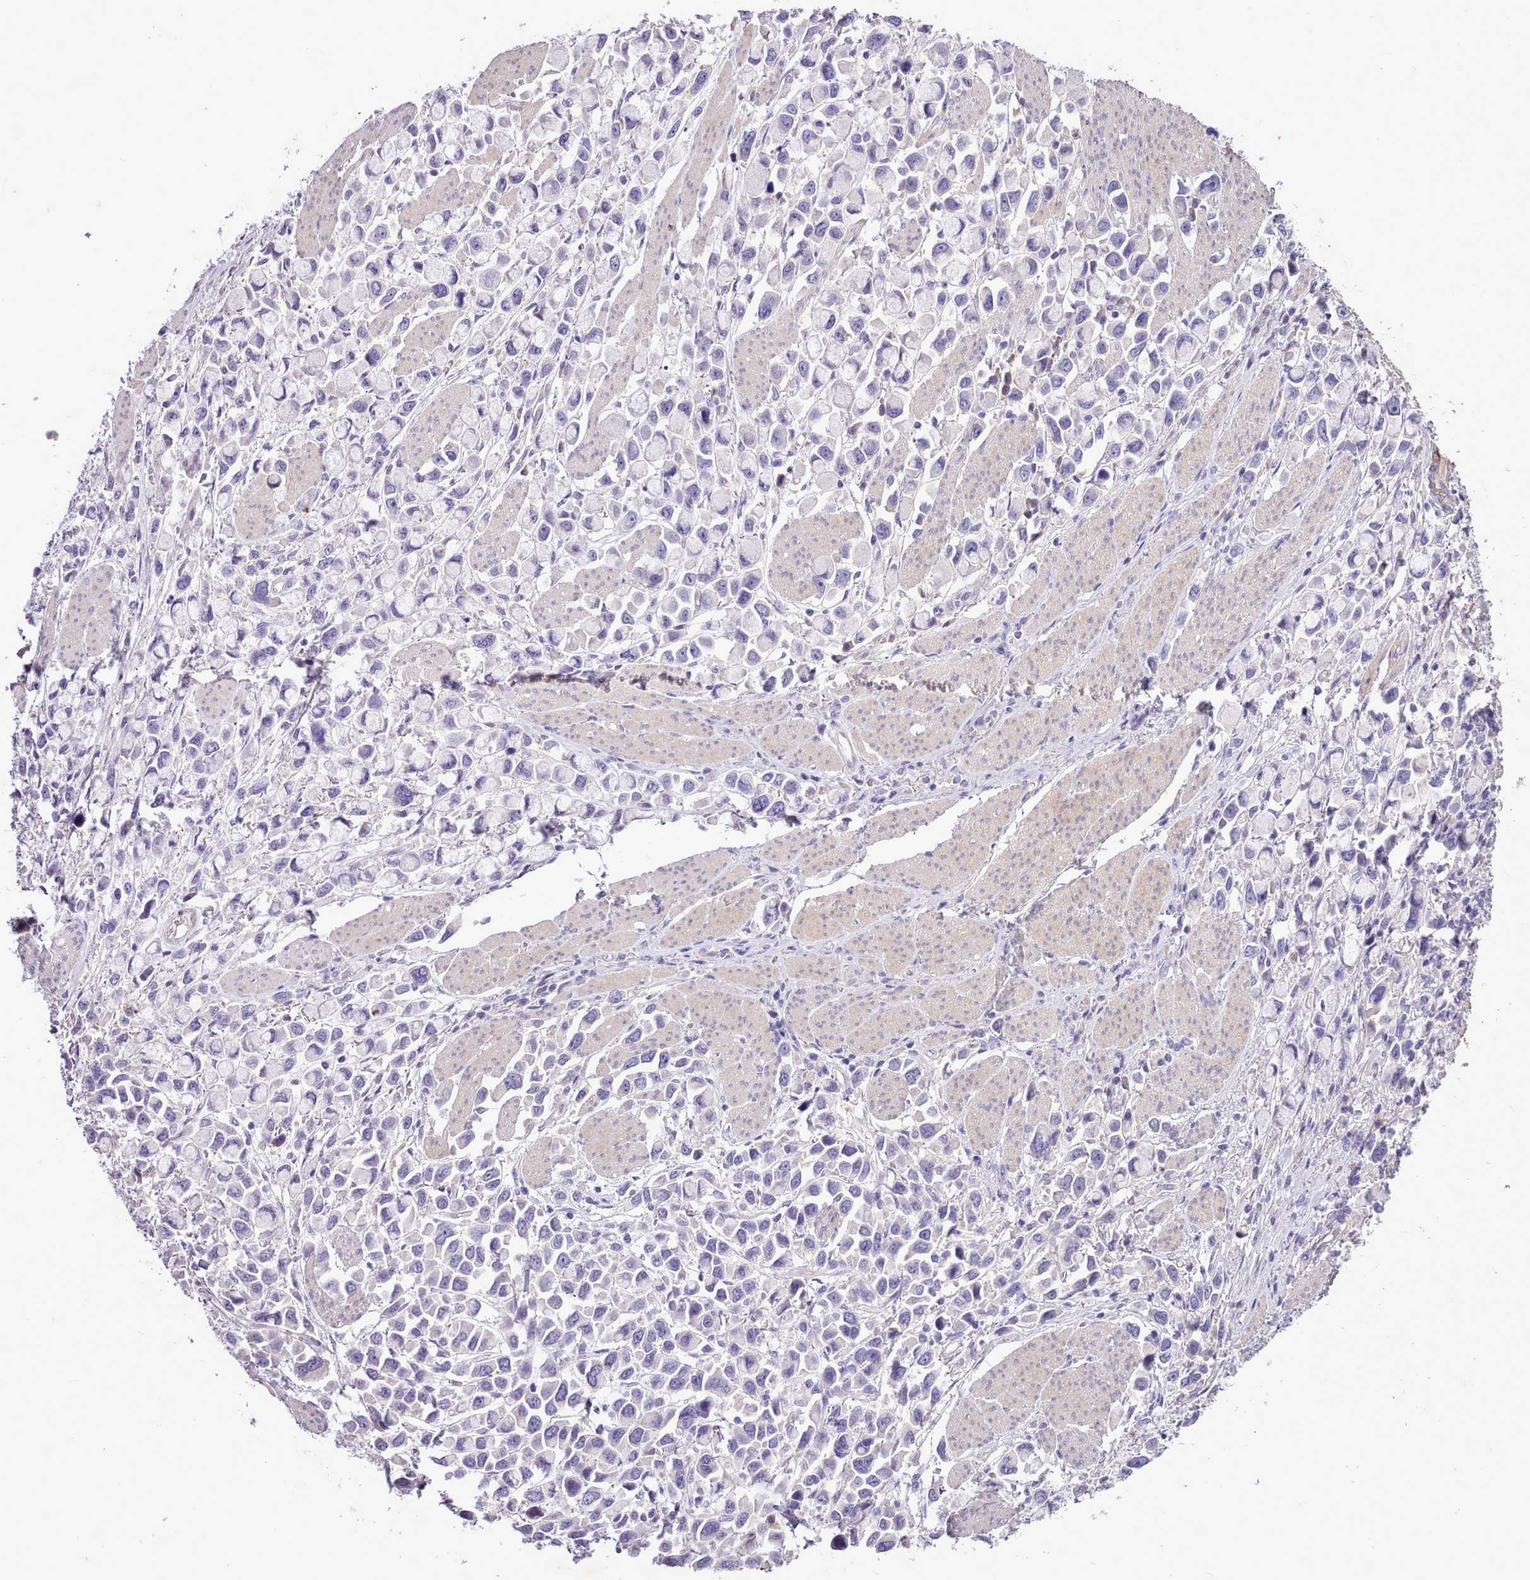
{"staining": {"intensity": "negative", "quantity": "none", "location": "none"}, "tissue": "stomach cancer", "cell_type": "Tumor cells", "image_type": "cancer", "snomed": [{"axis": "morphology", "description": "Adenocarcinoma, NOS"}, {"axis": "topography", "description": "Stomach"}], "caption": "There is no significant positivity in tumor cells of adenocarcinoma (stomach). The staining was performed using DAB (3,3'-diaminobenzidine) to visualize the protein expression in brown, while the nuclei were stained in blue with hematoxylin (Magnification: 20x).", "gene": "SETX", "patient": {"sex": "female", "age": 81}}